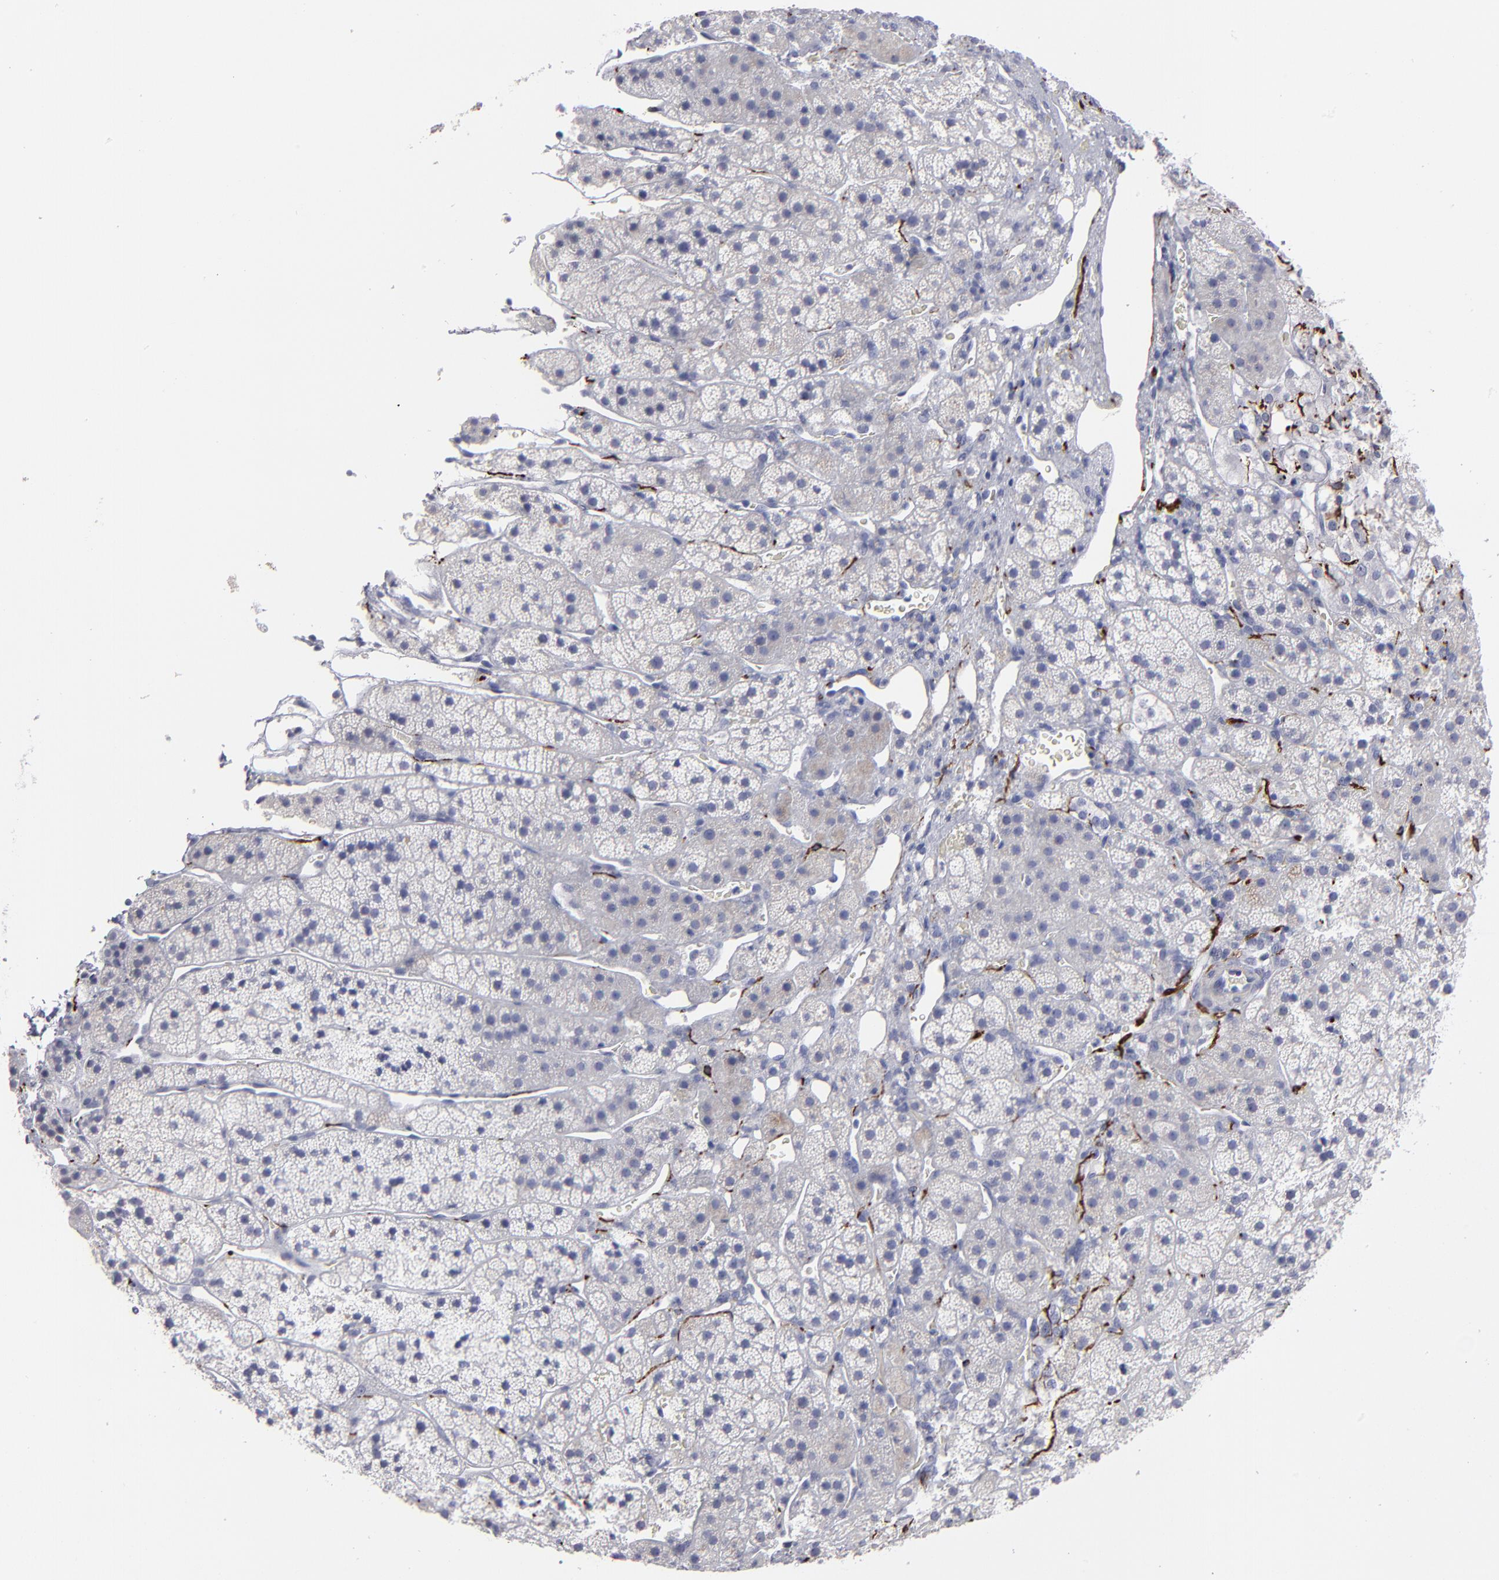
{"staining": {"intensity": "negative", "quantity": "none", "location": "none"}, "tissue": "adrenal gland", "cell_type": "Glandular cells", "image_type": "normal", "snomed": [{"axis": "morphology", "description": "Normal tissue, NOS"}, {"axis": "topography", "description": "Adrenal gland"}], "caption": "This is an immunohistochemistry (IHC) micrograph of normal human adrenal gland. There is no expression in glandular cells.", "gene": "CADM3", "patient": {"sex": "female", "age": 44}}